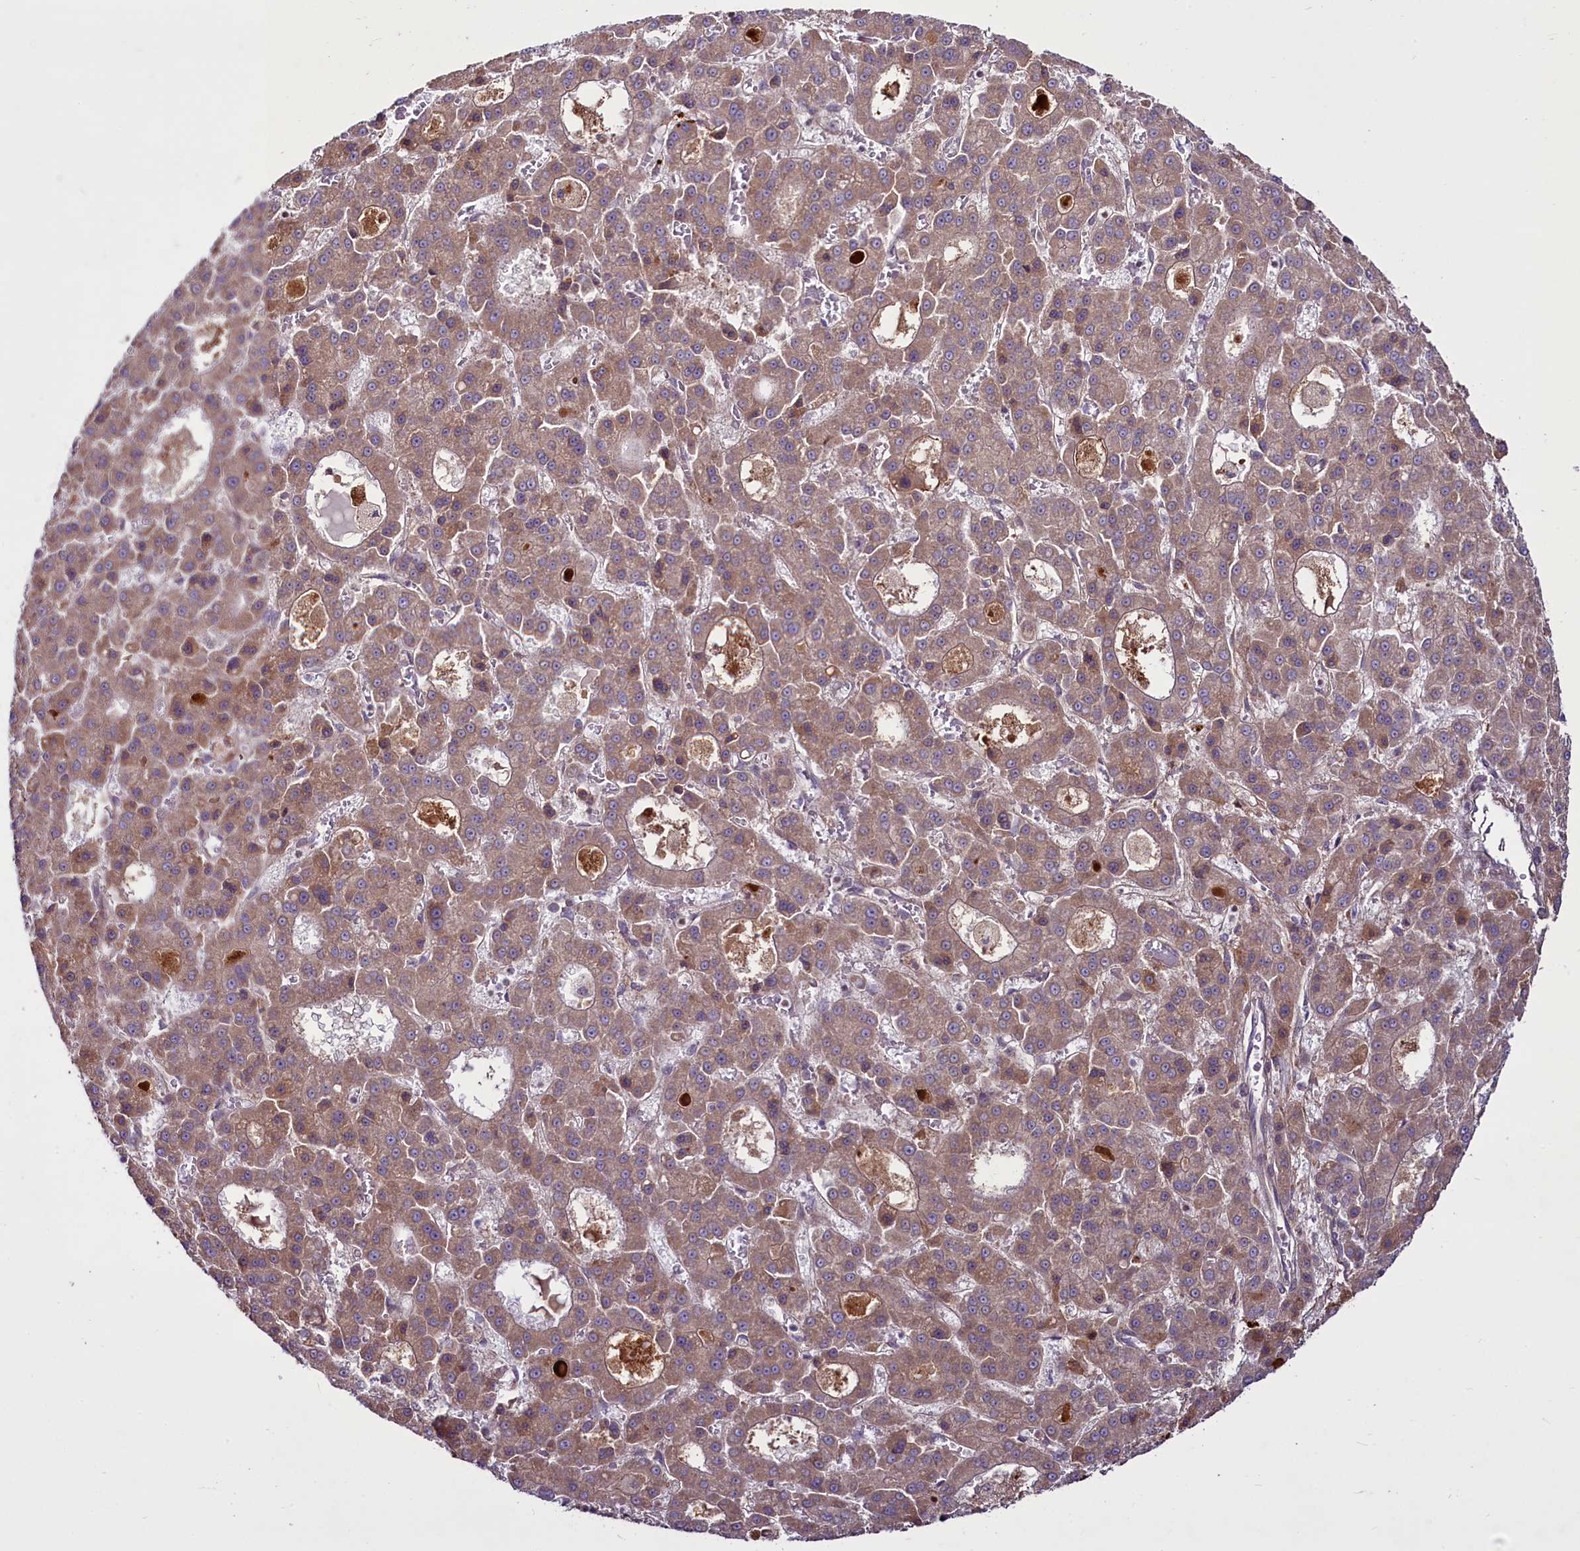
{"staining": {"intensity": "weak", "quantity": ">75%", "location": "cytoplasmic/membranous"}, "tissue": "liver cancer", "cell_type": "Tumor cells", "image_type": "cancer", "snomed": [{"axis": "morphology", "description": "Carcinoma, Hepatocellular, NOS"}, {"axis": "topography", "description": "Liver"}], "caption": "This histopathology image displays immunohistochemistry (IHC) staining of liver hepatocellular carcinoma, with low weak cytoplasmic/membranous staining in approximately >75% of tumor cells.", "gene": "RSBN1", "patient": {"sex": "male", "age": 70}}